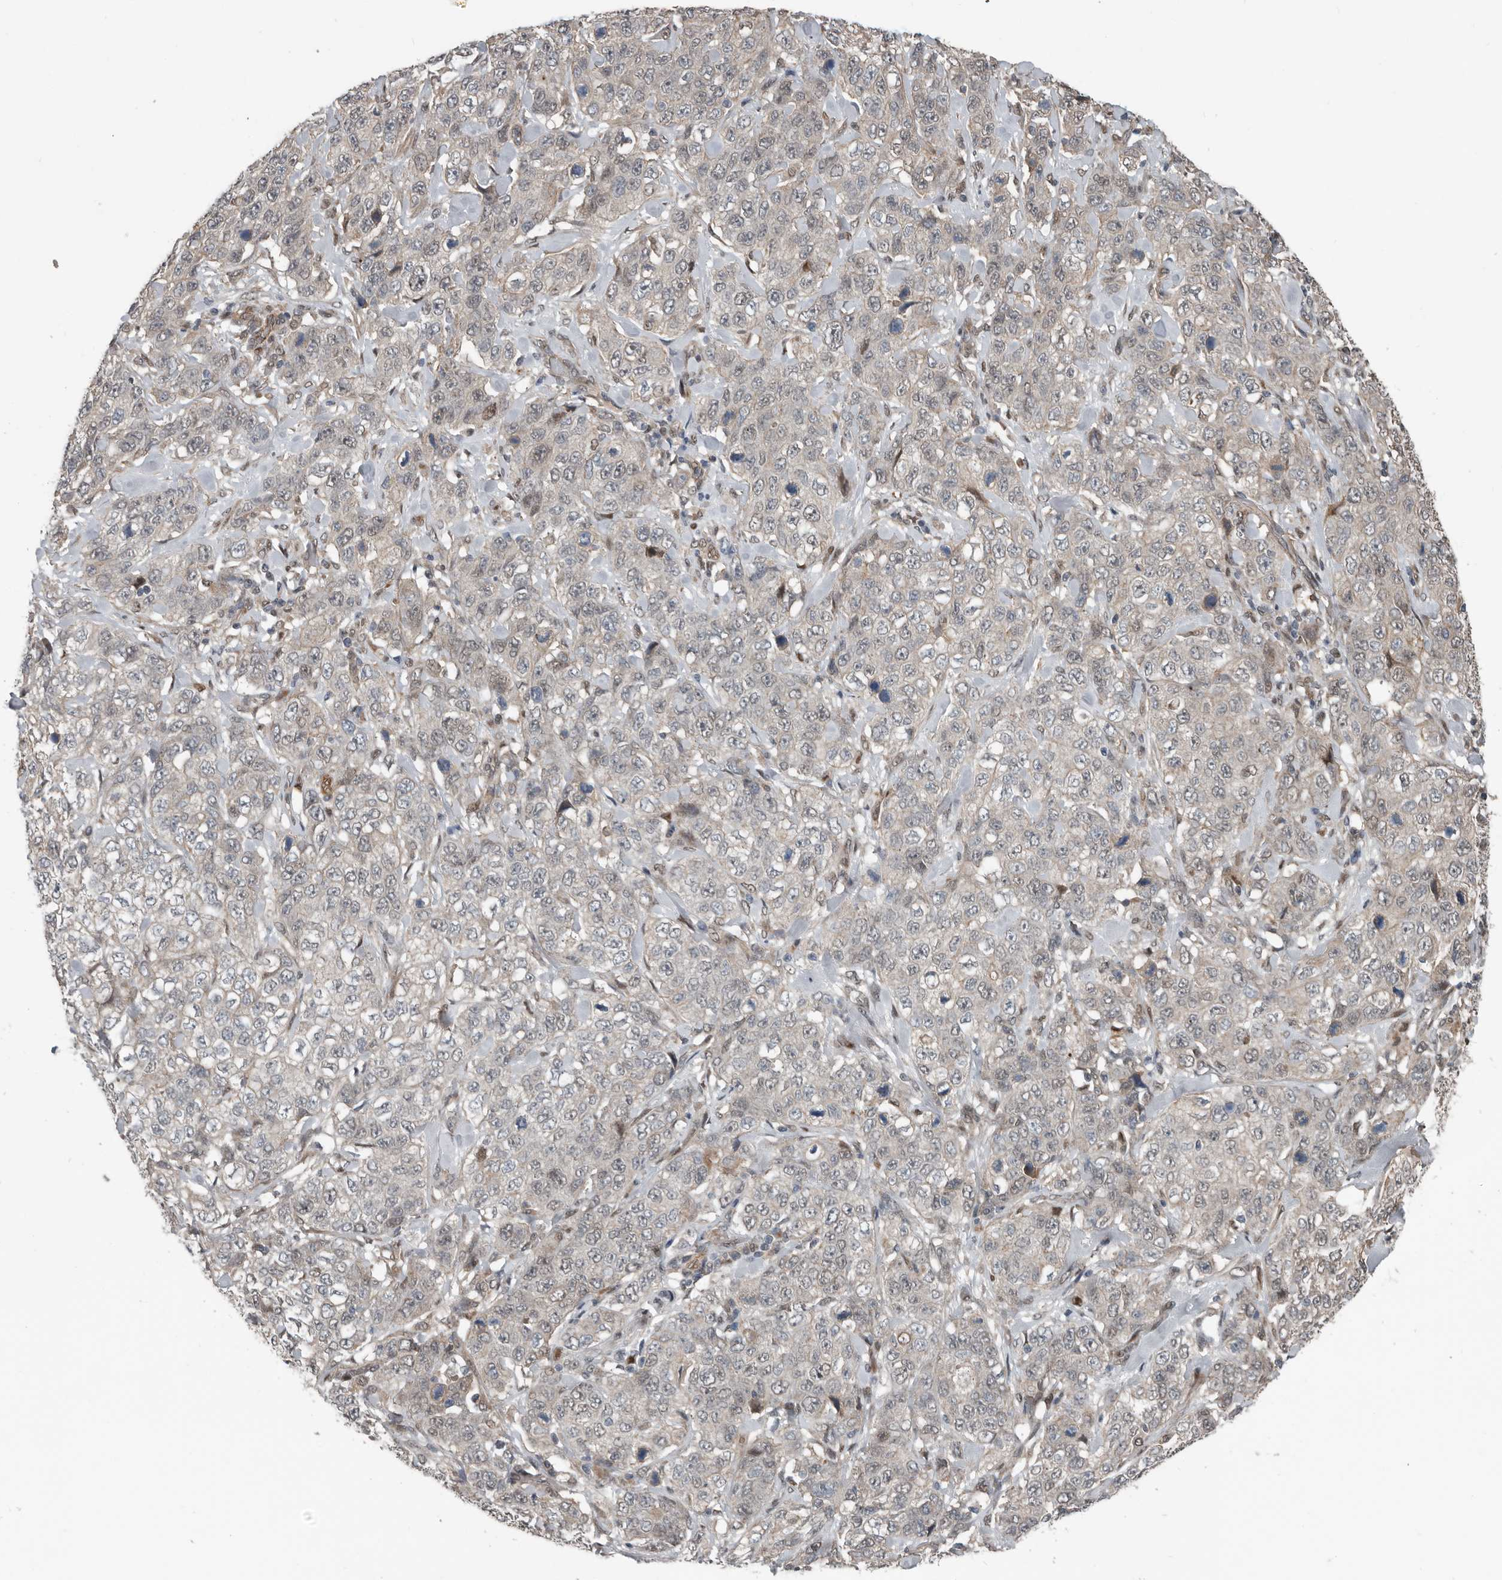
{"staining": {"intensity": "weak", "quantity": "<25%", "location": "nuclear"}, "tissue": "stomach cancer", "cell_type": "Tumor cells", "image_type": "cancer", "snomed": [{"axis": "morphology", "description": "Adenocarcinoma, NOS"}, {"axis": "topography", "description": "Stomach"}], "caption": "Tumor cells are negative for brown protein staining in stomach cancer.", "gene": "YOD1", "patient": {"sex": "male", "age": 48}}